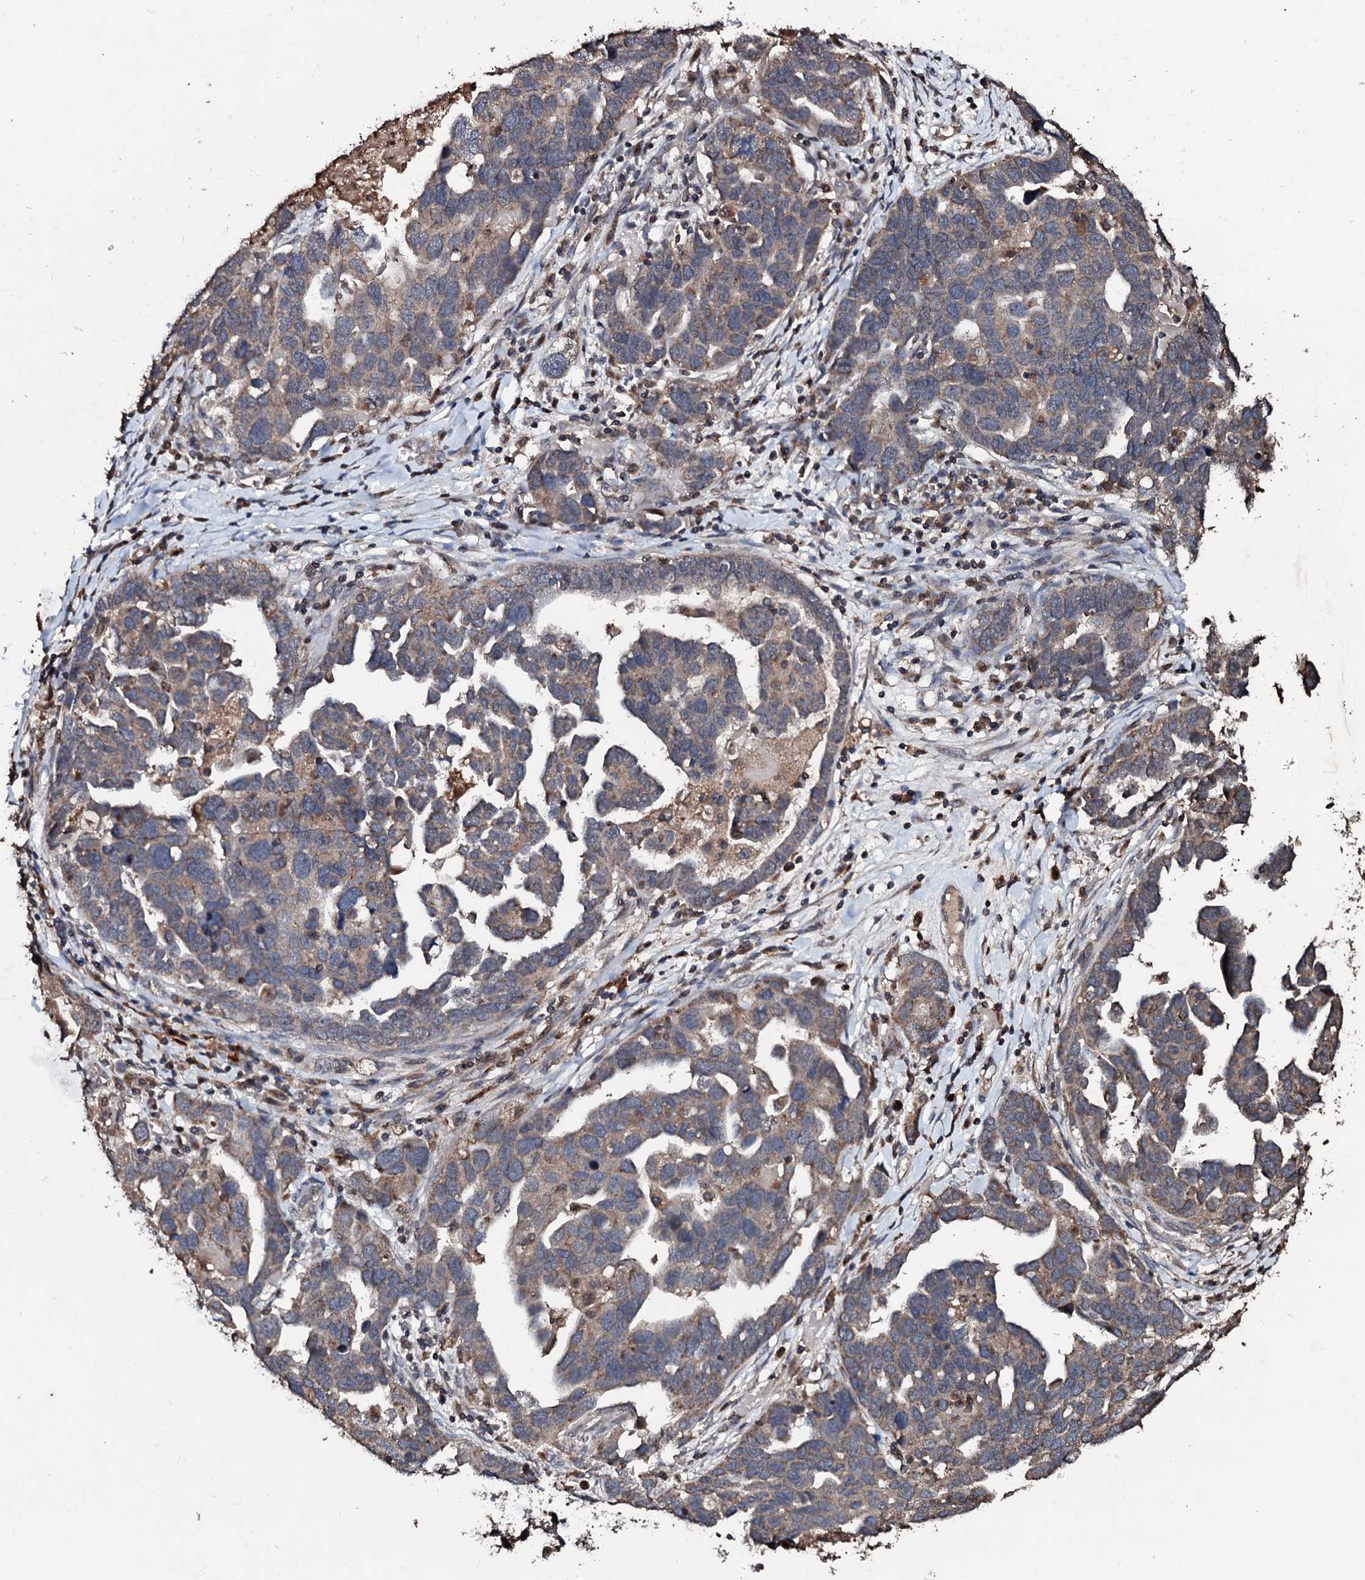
{"staining": {"intensity": "moderate", "quantity": "<25%", "location": "cytoplasmic/membranous"}, "tissue": "ovarian cancer", "cell_type": "Tumor cells", "image_type": "cancer", "snomed": [{"axis": "morphology", "description": "Cystadenocarcinoma, serous, NOS"}, {"axis": "topography", "description": "Ovary"}], "caption": "Protein staining of ovarian cancer tissue exhibits moderate cytoplasmic/membranous positivity in about <25% of tumor cells.", "gene": "SDHAF2", "patient": {"sex": "female", "age": 54}}